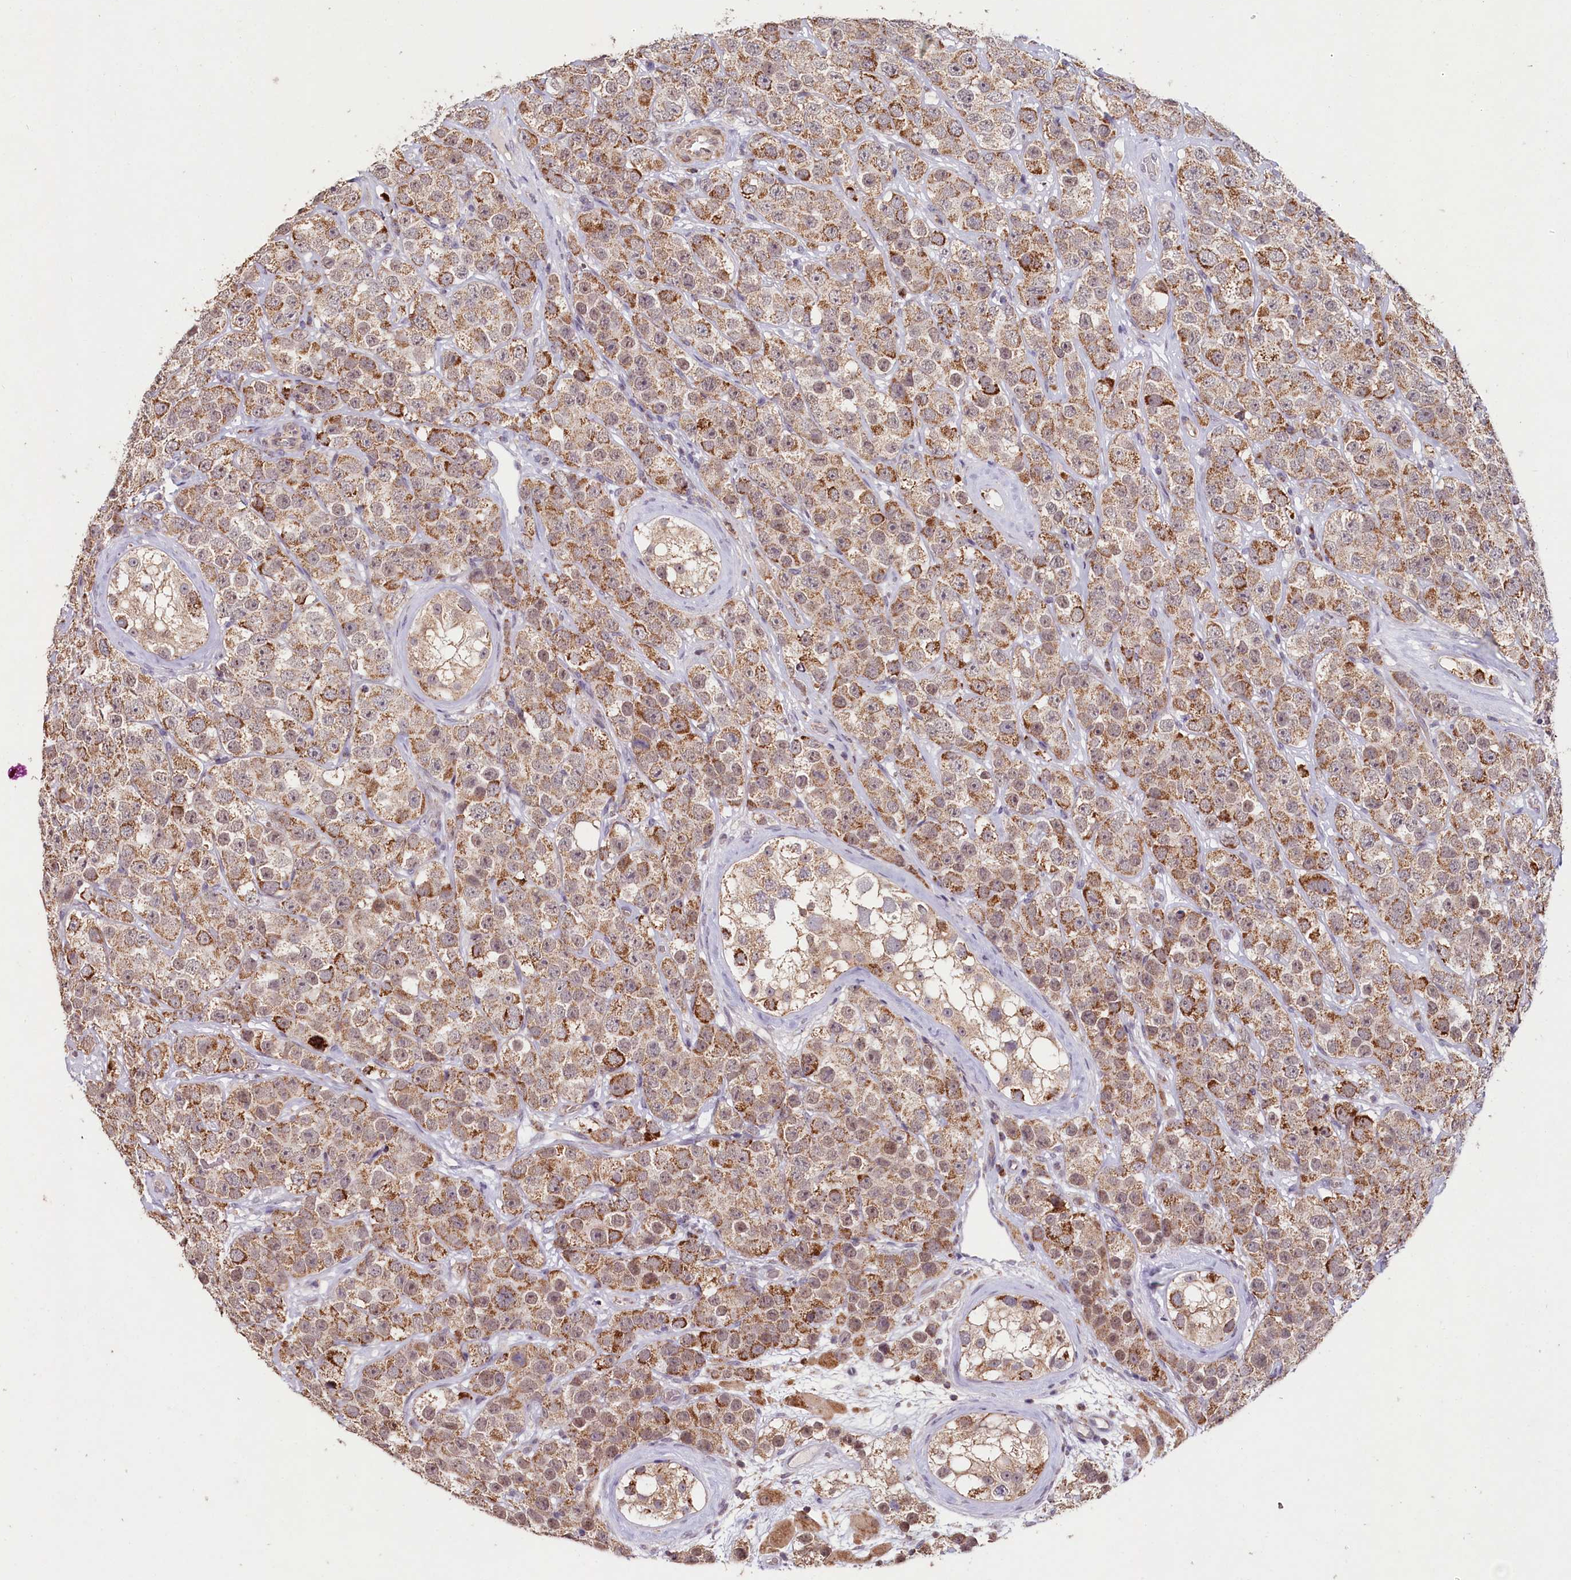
{"staining": {"intensity": "moderate", "quantity": ">75%", "location": "cytoplasmic/membranous"}, "tissue": "testis cancer", "cell_type": "Tumor cells", "image_type": "cancer", "snomed": [{"axis": "morphology", "description": "Seminoma, NOS"}, {"axis": "topography", "description": "Testis"}], "caption": "IHC image of neoplastic tissue: testis cancer stained using IHC displays medium levels of moderate protein expression localized specifically in the cytoplasmic/membranous of tumor cells, appearing as a cytoplasmic/membranous brown color.", "gene": "PDE6D", "patient": {"sex": "male", "age": 28}}